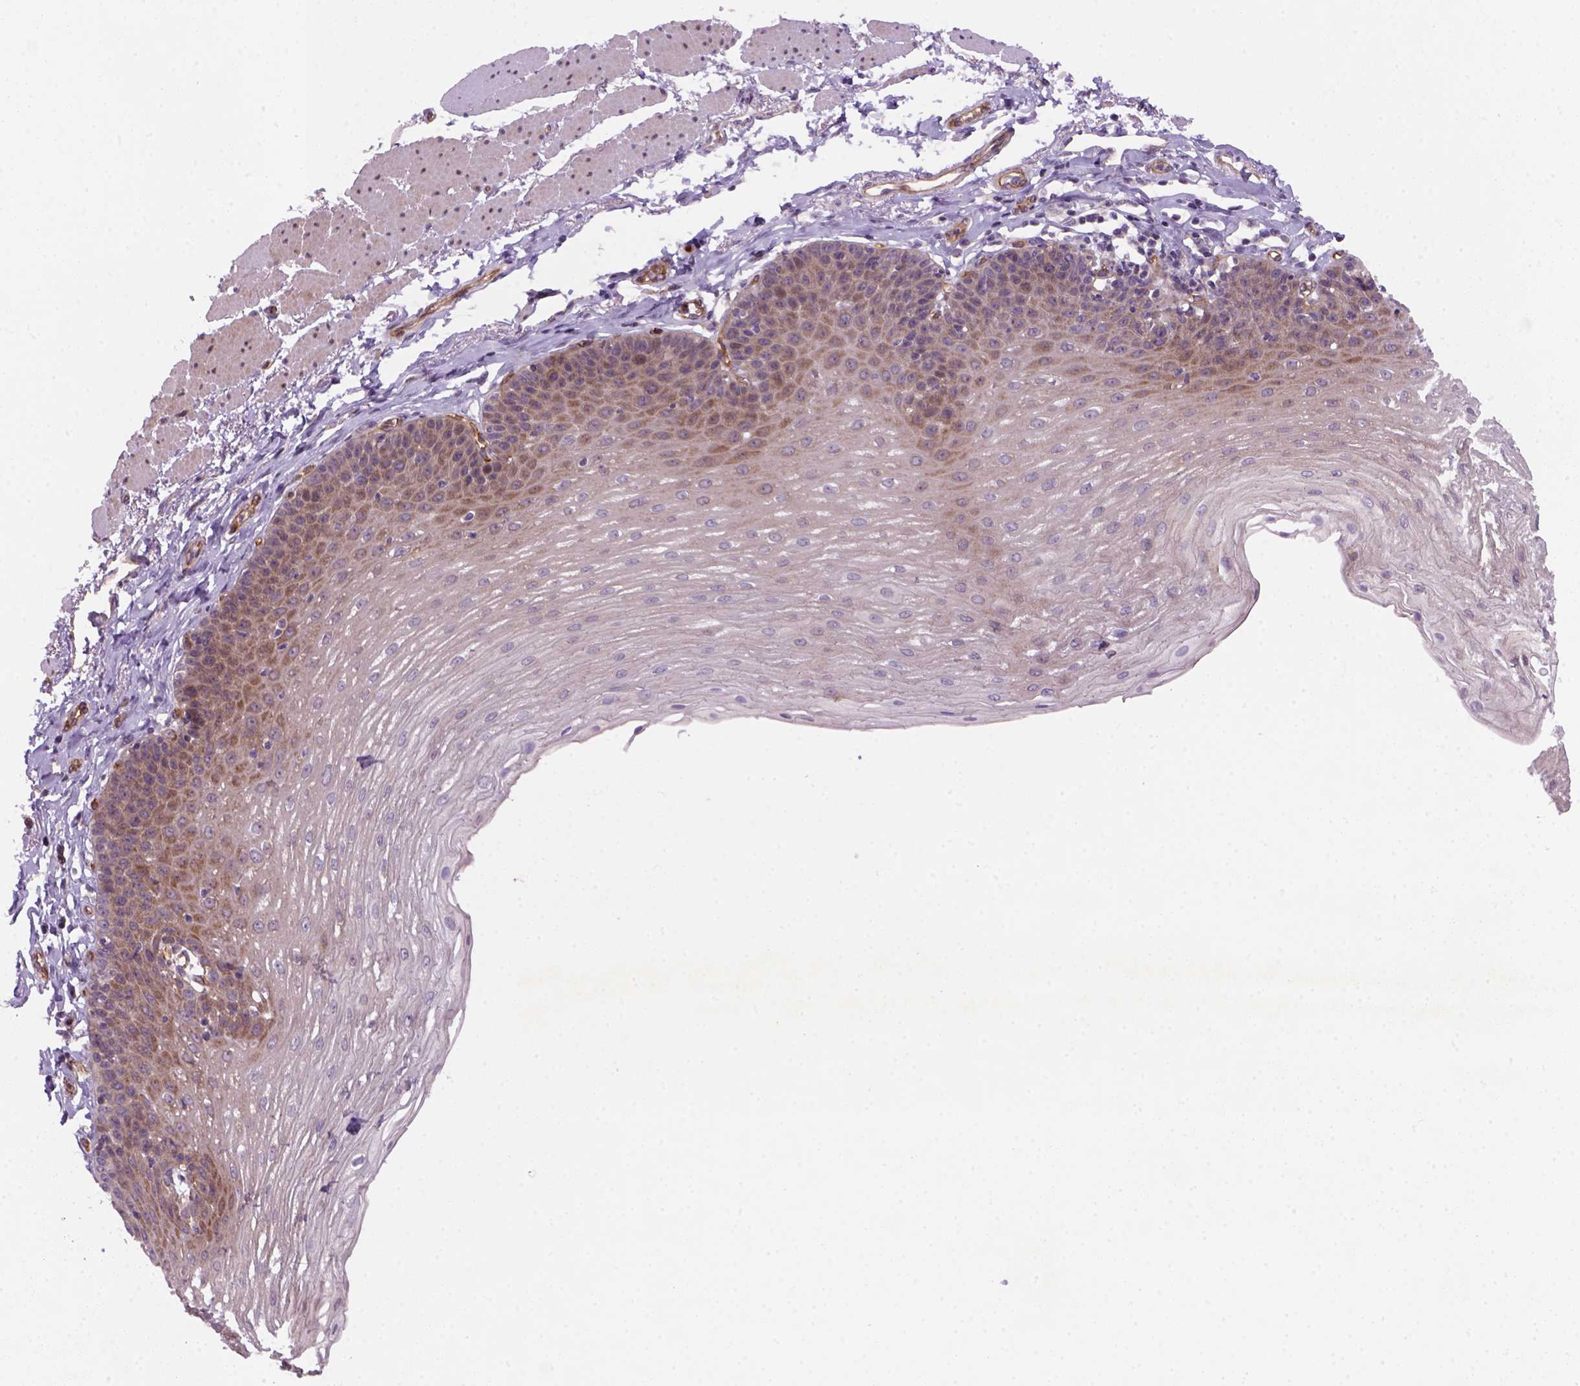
{"staining": {"intensity": "moderate", "quantity": "25%-75%", "location": "cytoplasmic/membranous"}, "tissue": "esophagus", "cell_type": "Squamous epithelial cells", "image_type": "normal", "snomed": [{"axis": "morphology", "description": "Normal tissue, NOS"}, {"axis": "topography", "description": "Esophagus"}], "caption": "Squamous epithelial cells show medium levels of moderate cytoplasmic/membranous expression in approximately 25%-75% of cells in benign esophagus.", "gene": "VSTM5", "patient": {"sex": "female", "age": 81}}